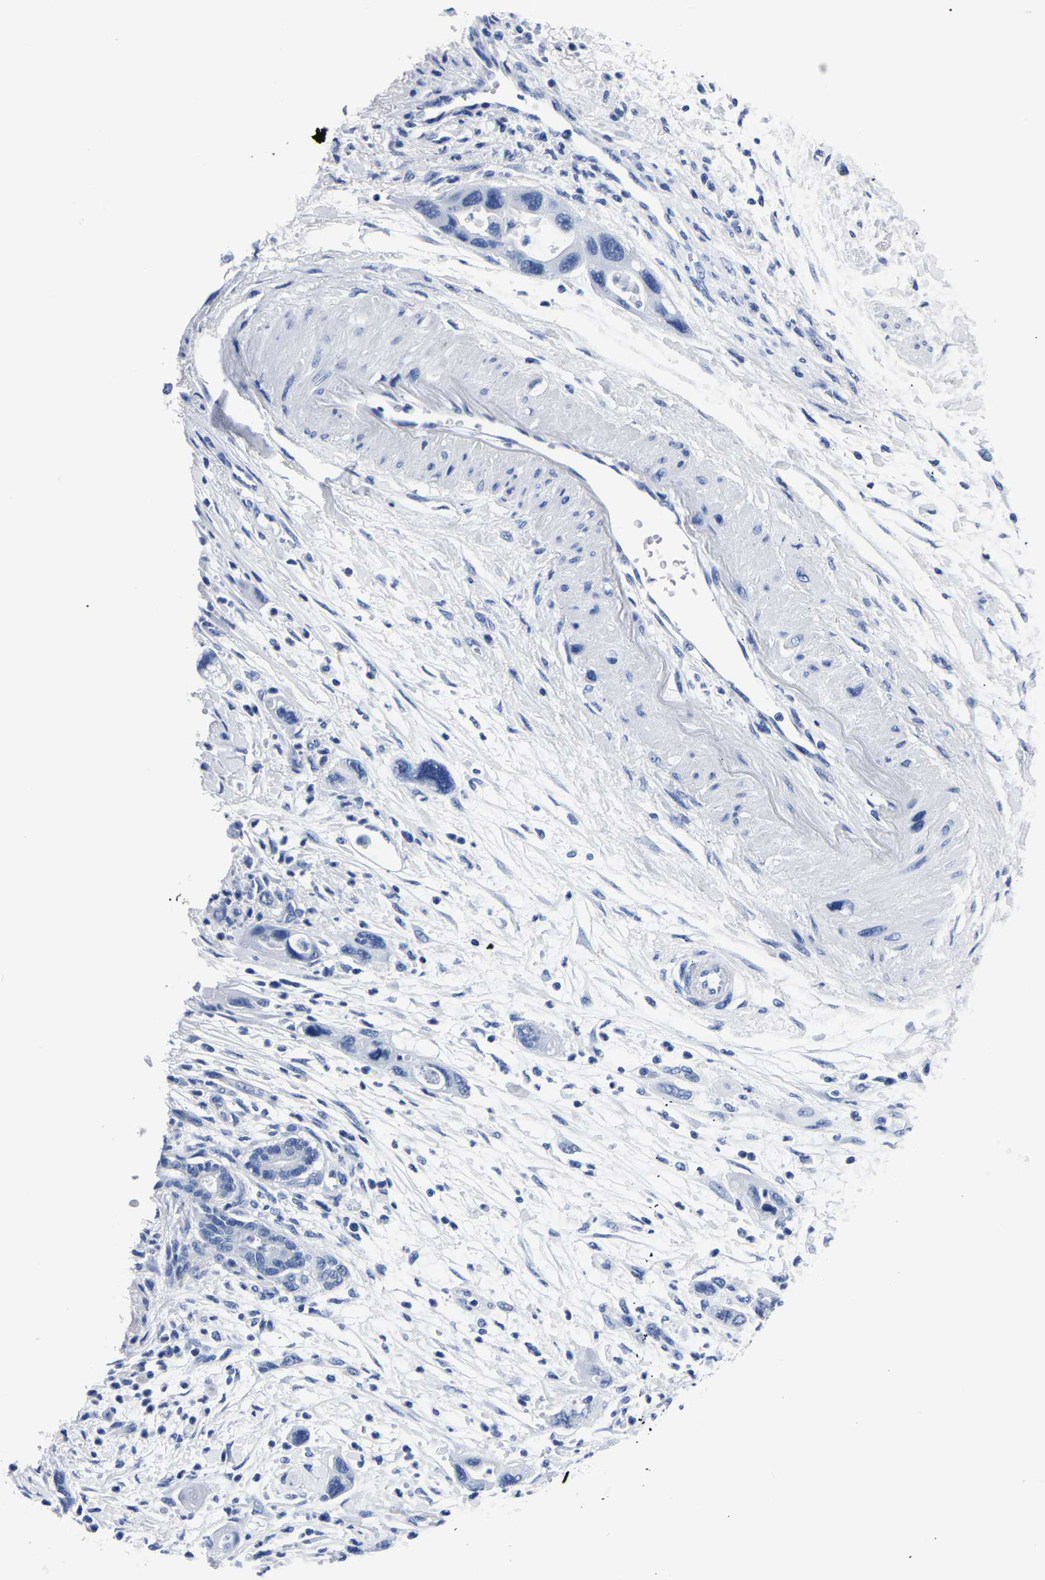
{"staining": {"intensity": "negative", "quantity": "none", "location": "none"}, "tissue": "pancreatic cancer", "cell_type": "Tumor cells", "image_type": "cancer", "snomed": [{"axis": "morphology", "description": "Normal tissue, NOS"}, {"axis": "morphology", "description": "Adenocarcinoma, NOS"}, {"axis": "topography", "description": "Pancreas"}], "caption": "The image exhibits no significant expression in tumor cells of pancreatic cancer (adenocarcinoma).", "gene": "IMPG2", "patient": {"sex": "female", "age": 71}}